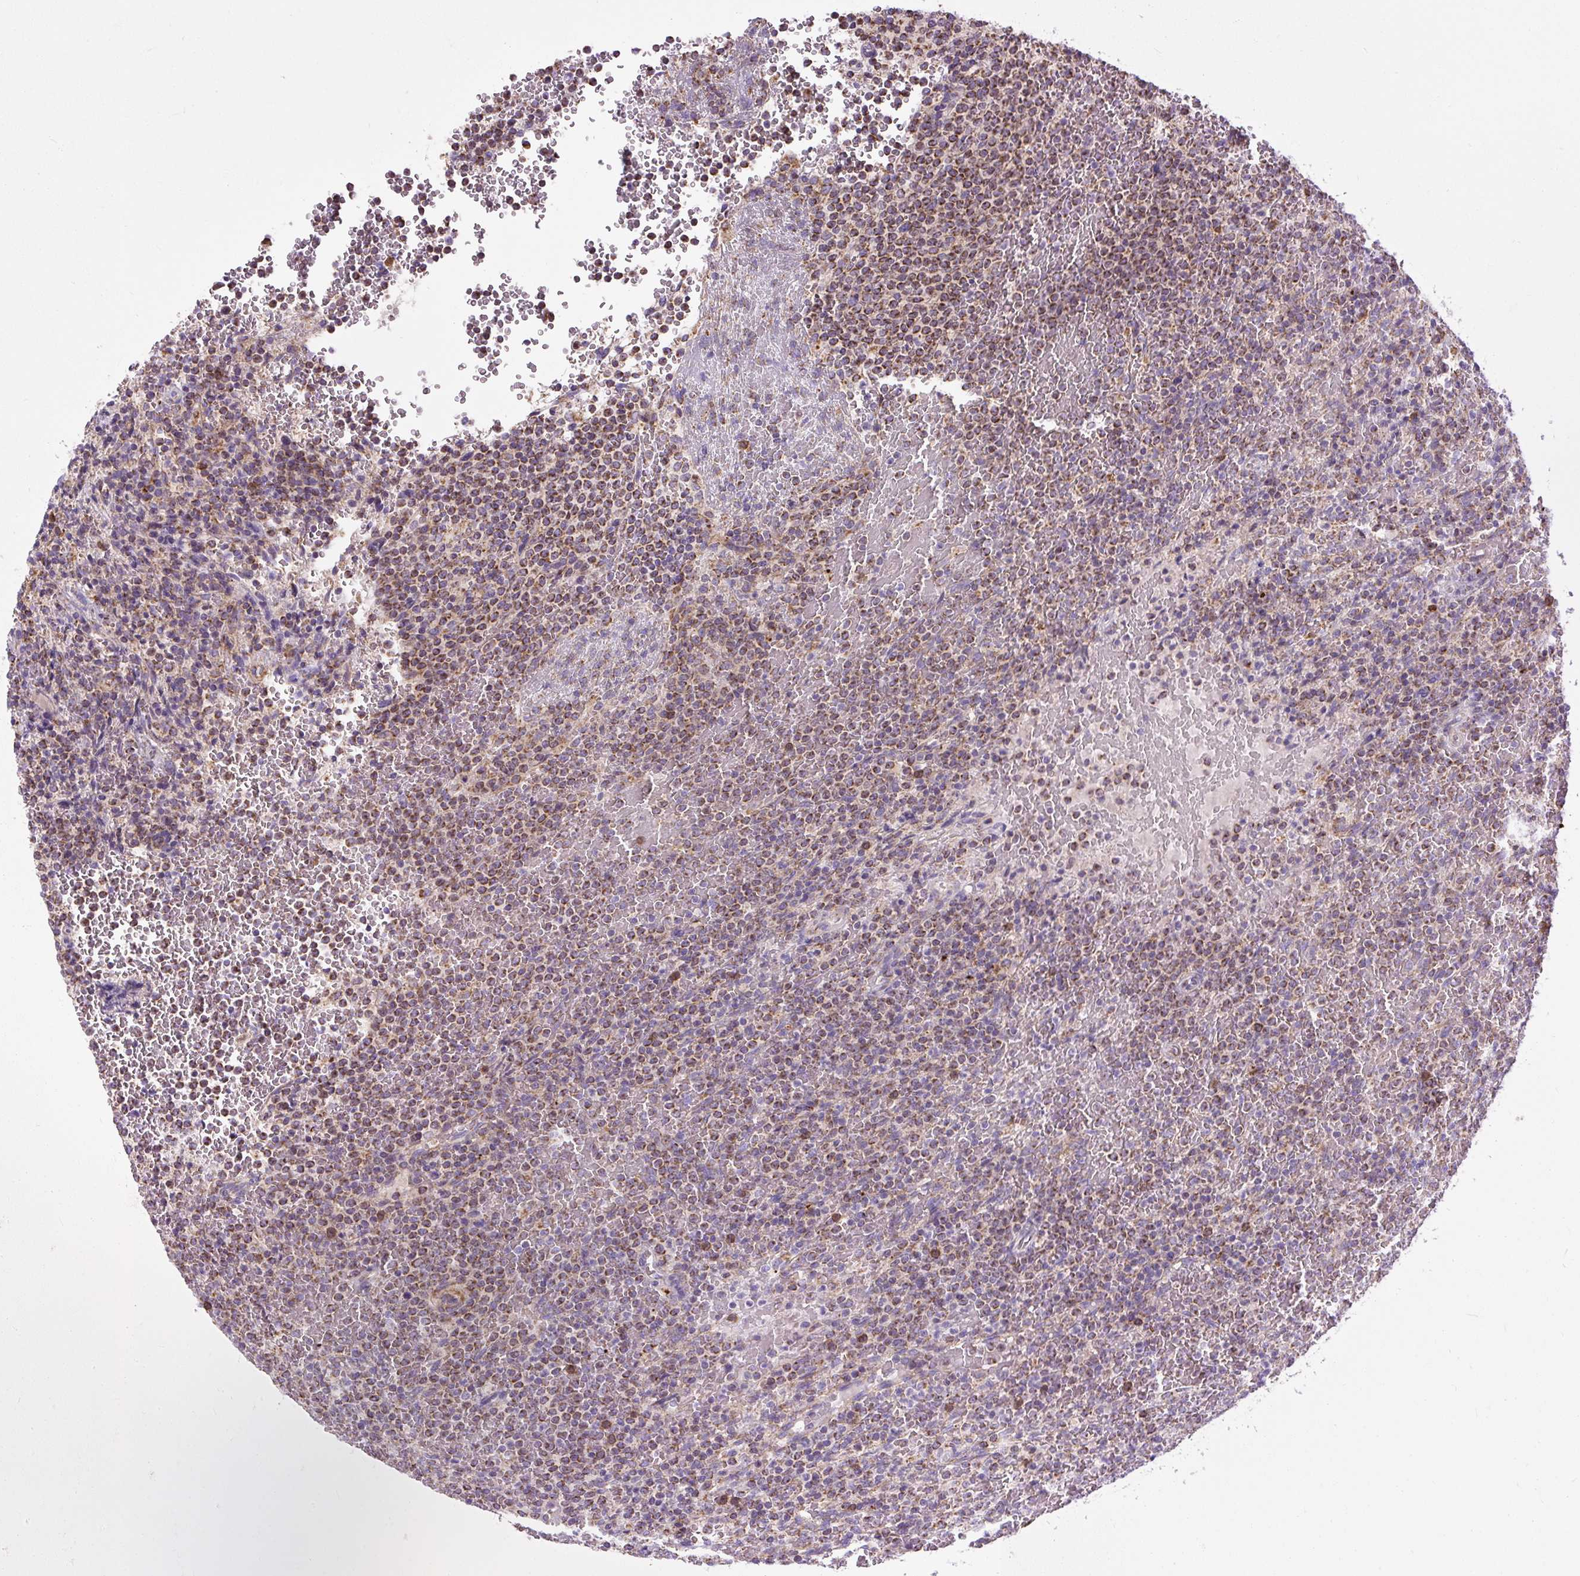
{"staining": {"intensity": "moderate", "quantity": ">75%", "location": "cytoplasmic/membranous"}, "tissue": "lymphoma", "cell_type": "Tumor cells", "image_type": "cancer", "snomed": [{"axis": "morphology", "description": "Malignant lymphoma, non-Hodgkin's type, Low grade"}, {"axis": "topography", "description": "Spleen"}], "caption": "The photomicrograph displays immunohistochemical staining of malignant lymphoma, non-Hodgkin's type (low-grade). There is moderate cytoplasmic/membranous staining is appreciated in about >75% of tumor cells. The protein is shown in brown color, while the nuclei are stained blue.", "gene": "TM2D3", "patient": {"sex": "male", "age": 60}}